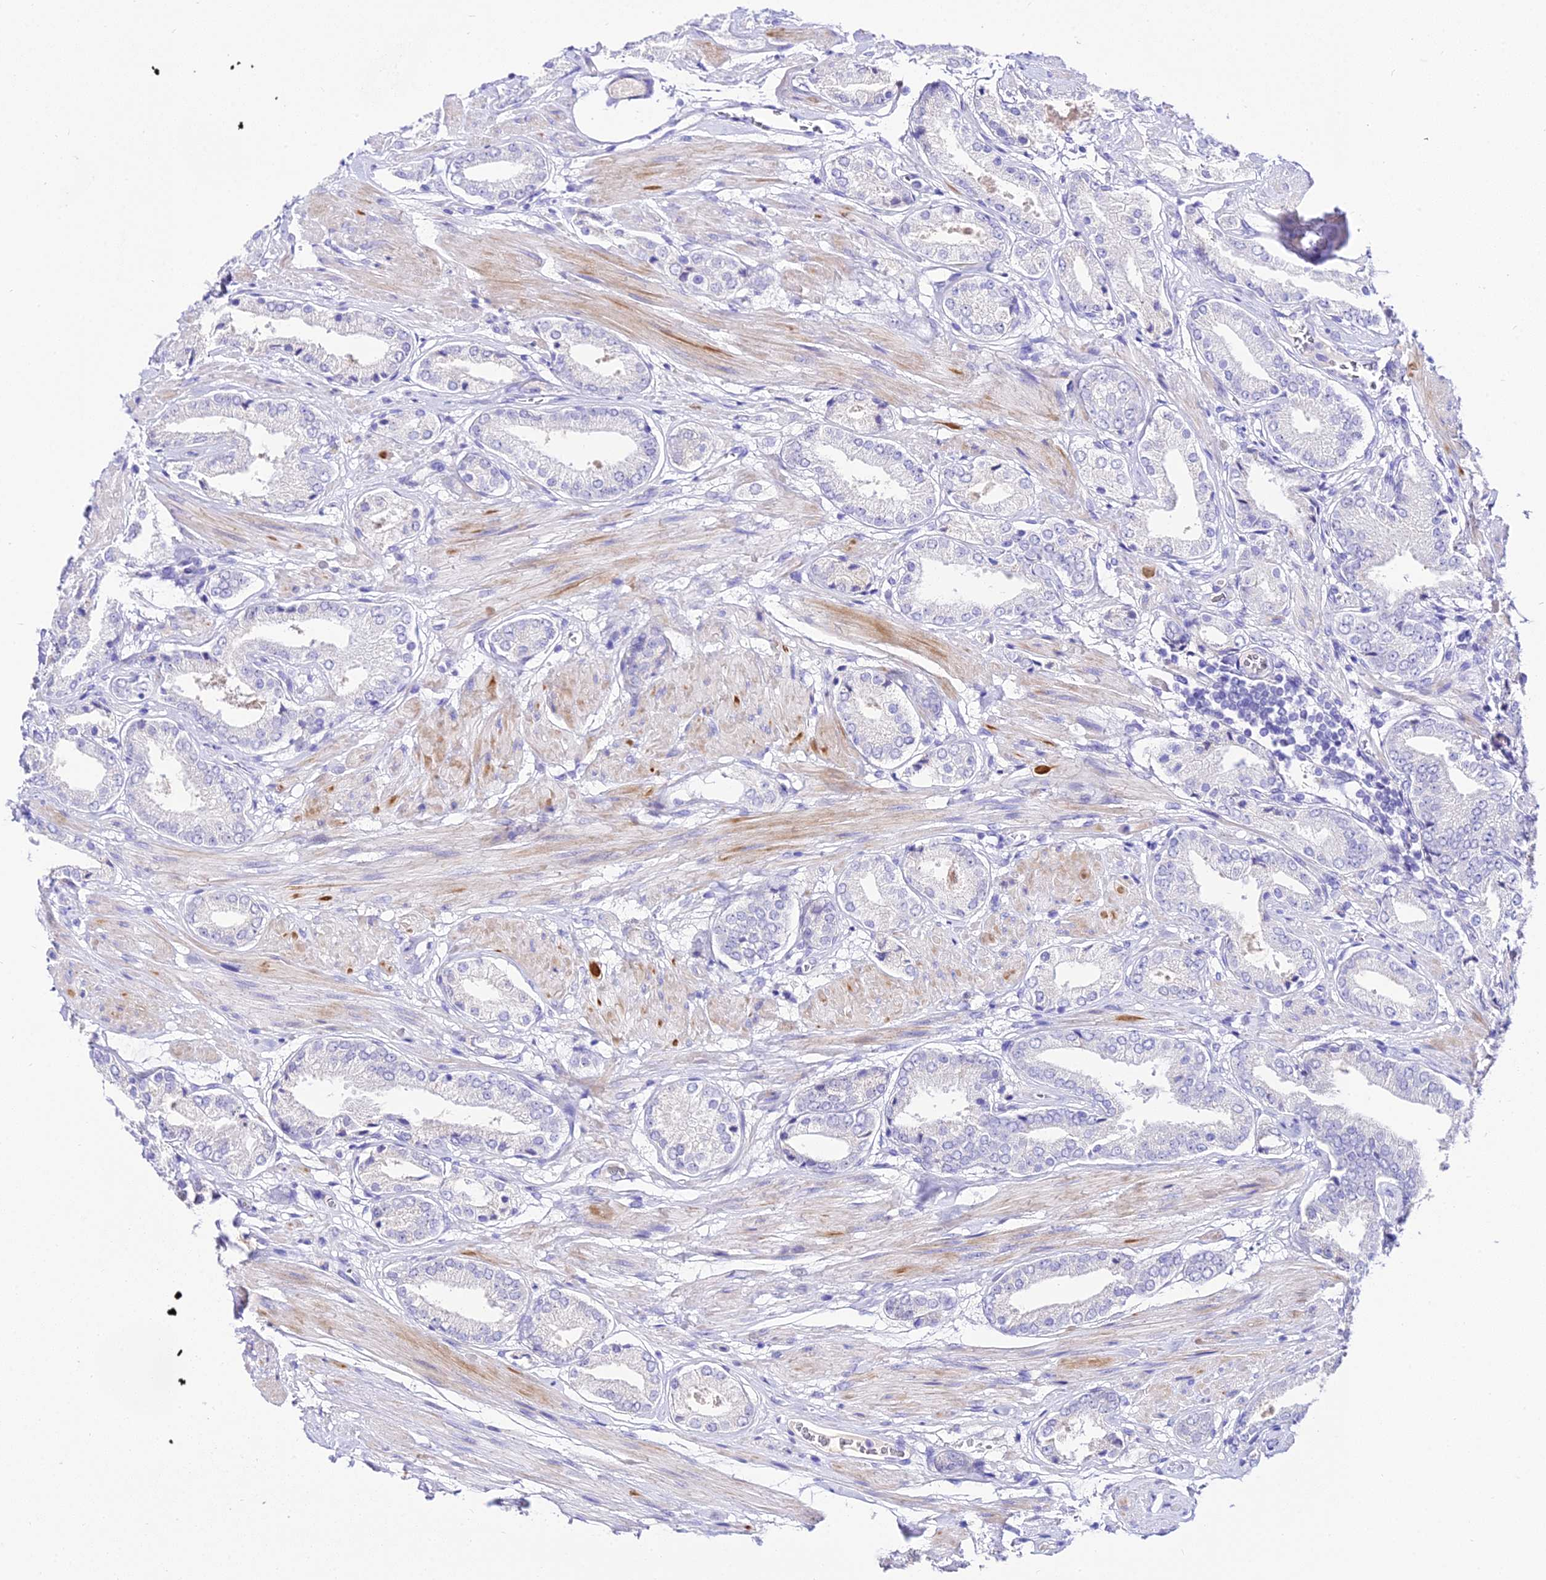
{"staining": {"intensity": "negative", "quantity": "none", "location": "none"}, "tissue": "prostate cancer", "cell_type": "Tumor cells", "image_type": "cancer", "snomed": [{"axis": "morphology", "description": "Adenocarcinoma, High grade"}, {"axis": "topography", "description": "Prostate and seminal vesicle, NOS"}], "caption": "High magnification brightfield microscopy of prostate cancer (adenocarcinoma (high-grade)) stained with DAB (3,3'-diaminobenzidine) (brown) and counterstained with hematoxylin (blue): tumor cells show no significant staining. (DAB (3,3'-diaminobenzidine) immunohistochemistry (IHC) visualized using brightfield microscopy, high magnification).", "gene": "DEFB106A", "patient": {"sex": "male", "age": 64}}